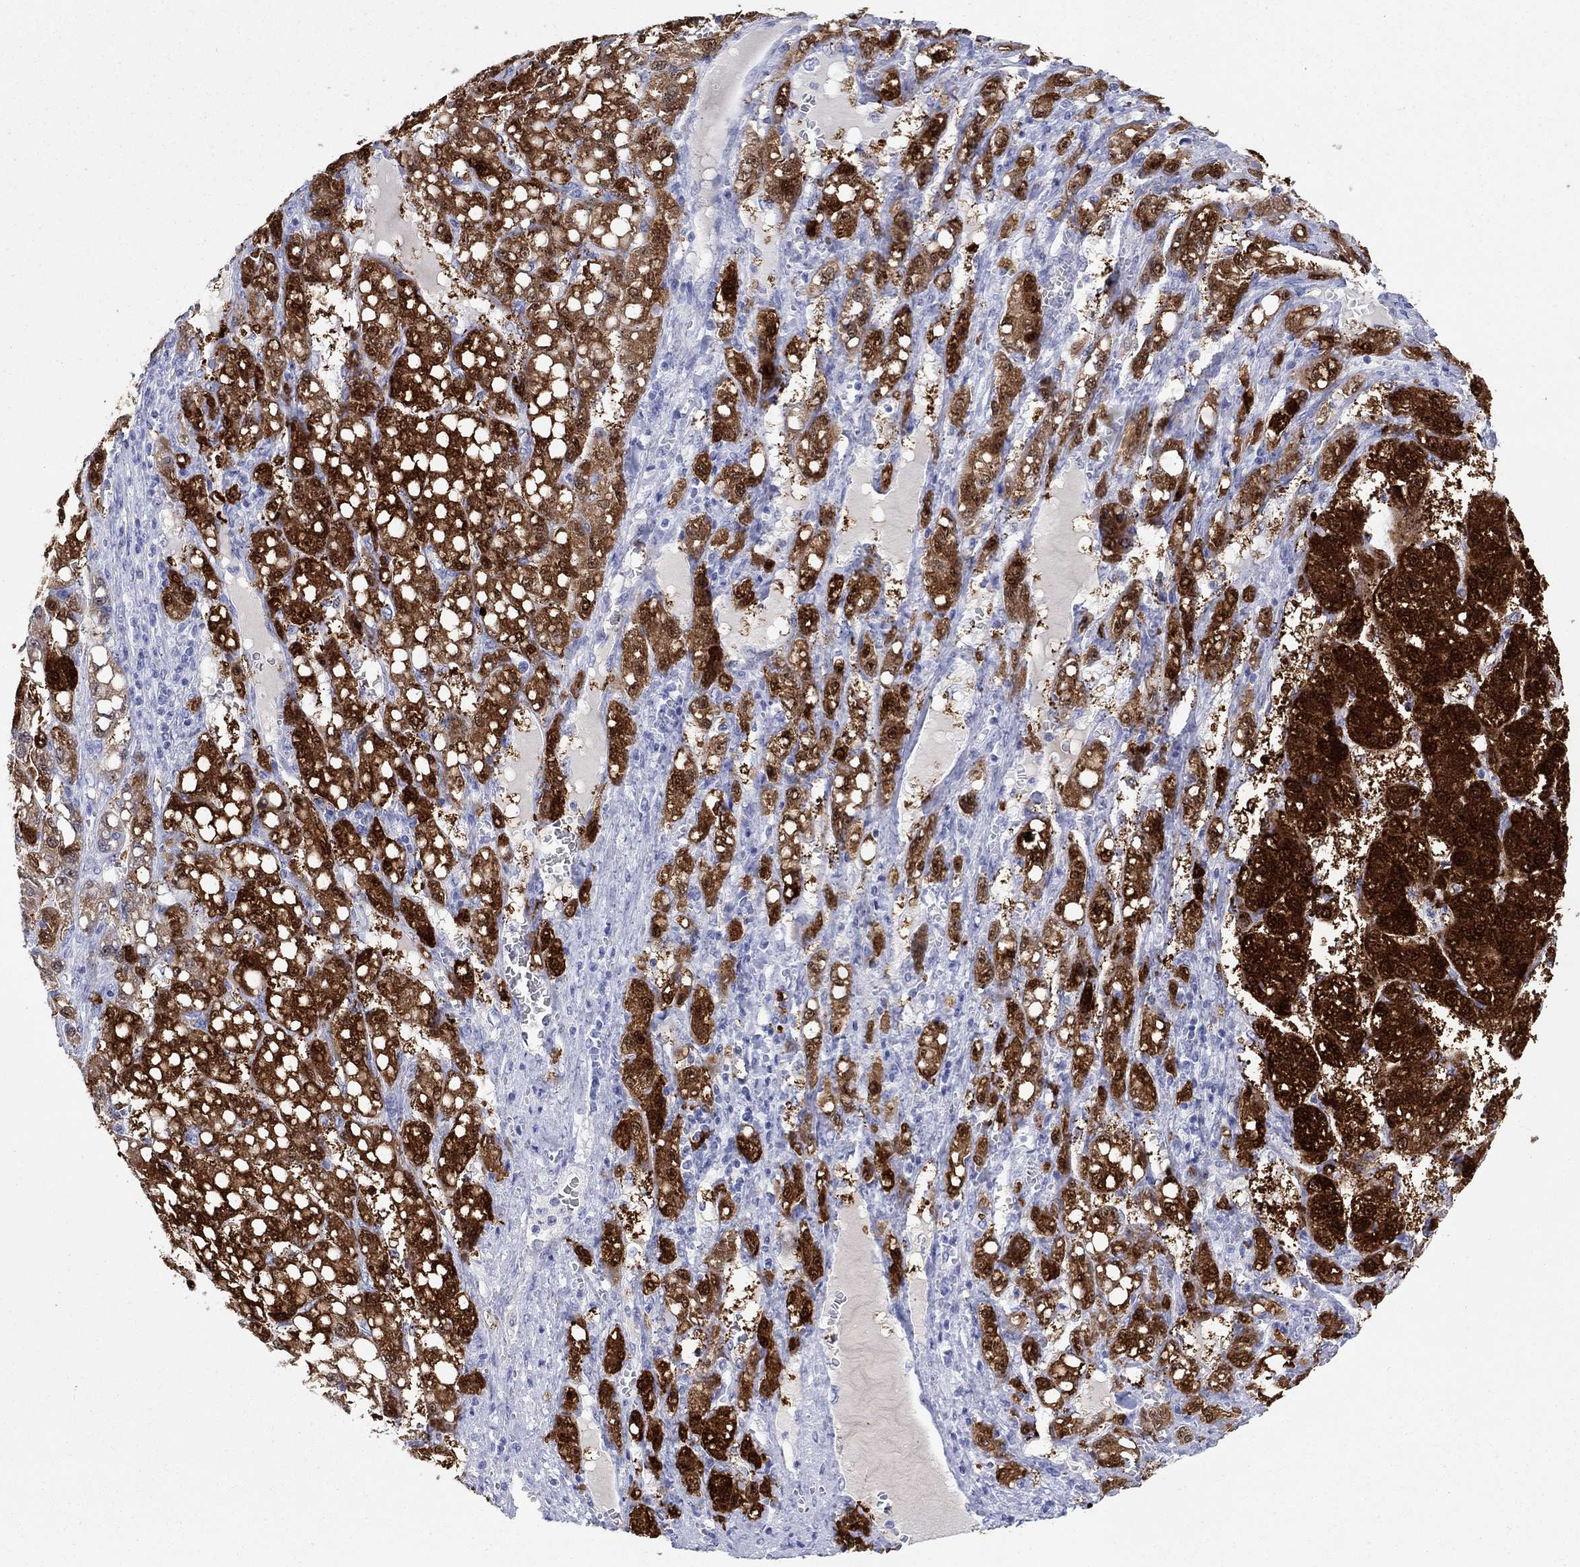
{"staining": {"intensity": "strong", "quantity": ">75%", "location": "cytoplasmic/membranous,nuclear"}, "tissue": "liver cancer", "cell_type": "Tumor cells", "image_type": "cancer", "snomed": [{"axis": "morphology", "description": "Carcinoma, Hepatocellular, NOS"}, {"axis": "topography", "description": "Liver"}], "caption": "High-power microscopy captured an immunohistochemistry (IHC) histopathology image of hepatocellular carcinoma (liver), revealing strong cytoplasmic/membranous and nuclear expression in approximately >75% of tumor cells. The staining is performed using DAB (3,3'-diaminobenzidine) brown chromogen to label protein expression. The nuclei are counter-stained blue using hematoxylin.", "gene": "AKR1C2", "patient": {"sex": "female", "age": 65}}